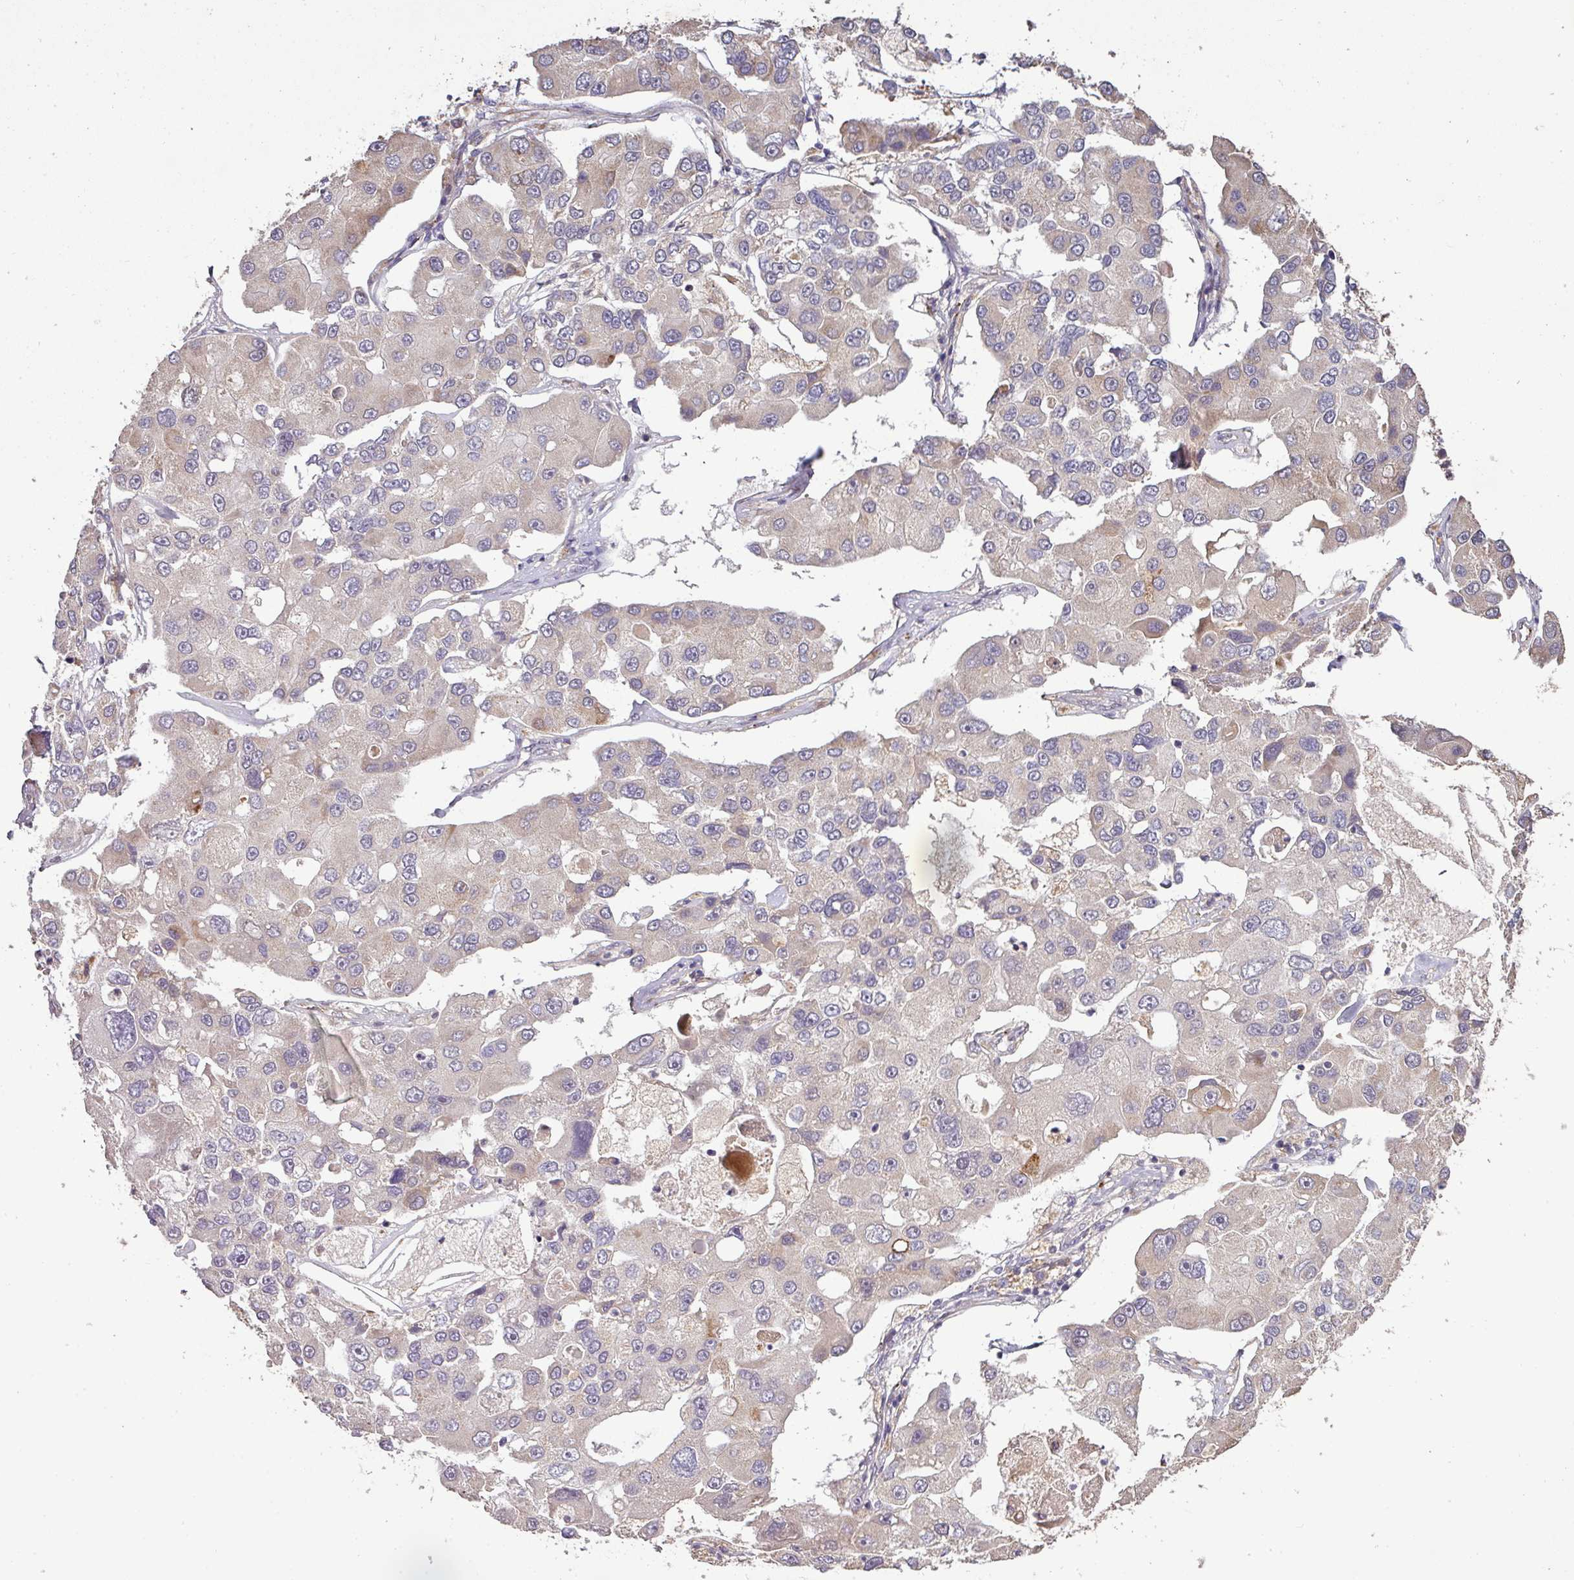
{"staining": {"intensity": "moderate", "quantity": "<25%", "location": "cytoplasmic/membranous"}, "tissue": "lung cancer", "cell_type": "Tumor cells", "image_type": "cancer", "snomed": [{"axis": "morphology", "description": "Adenocarcinoma, NOS"}, {"axis": "topography", "description": "Lung"}], "caption": "Immunohistochemistry (IHC) (DAB) staining of human lung adenocarcinoma demonstrates moderate cytoplasmic/membranous protein staining in approximately <25% of tumor cells.", "gene": "SPCS3", "patient": {"sex": "female", "age": 54}}